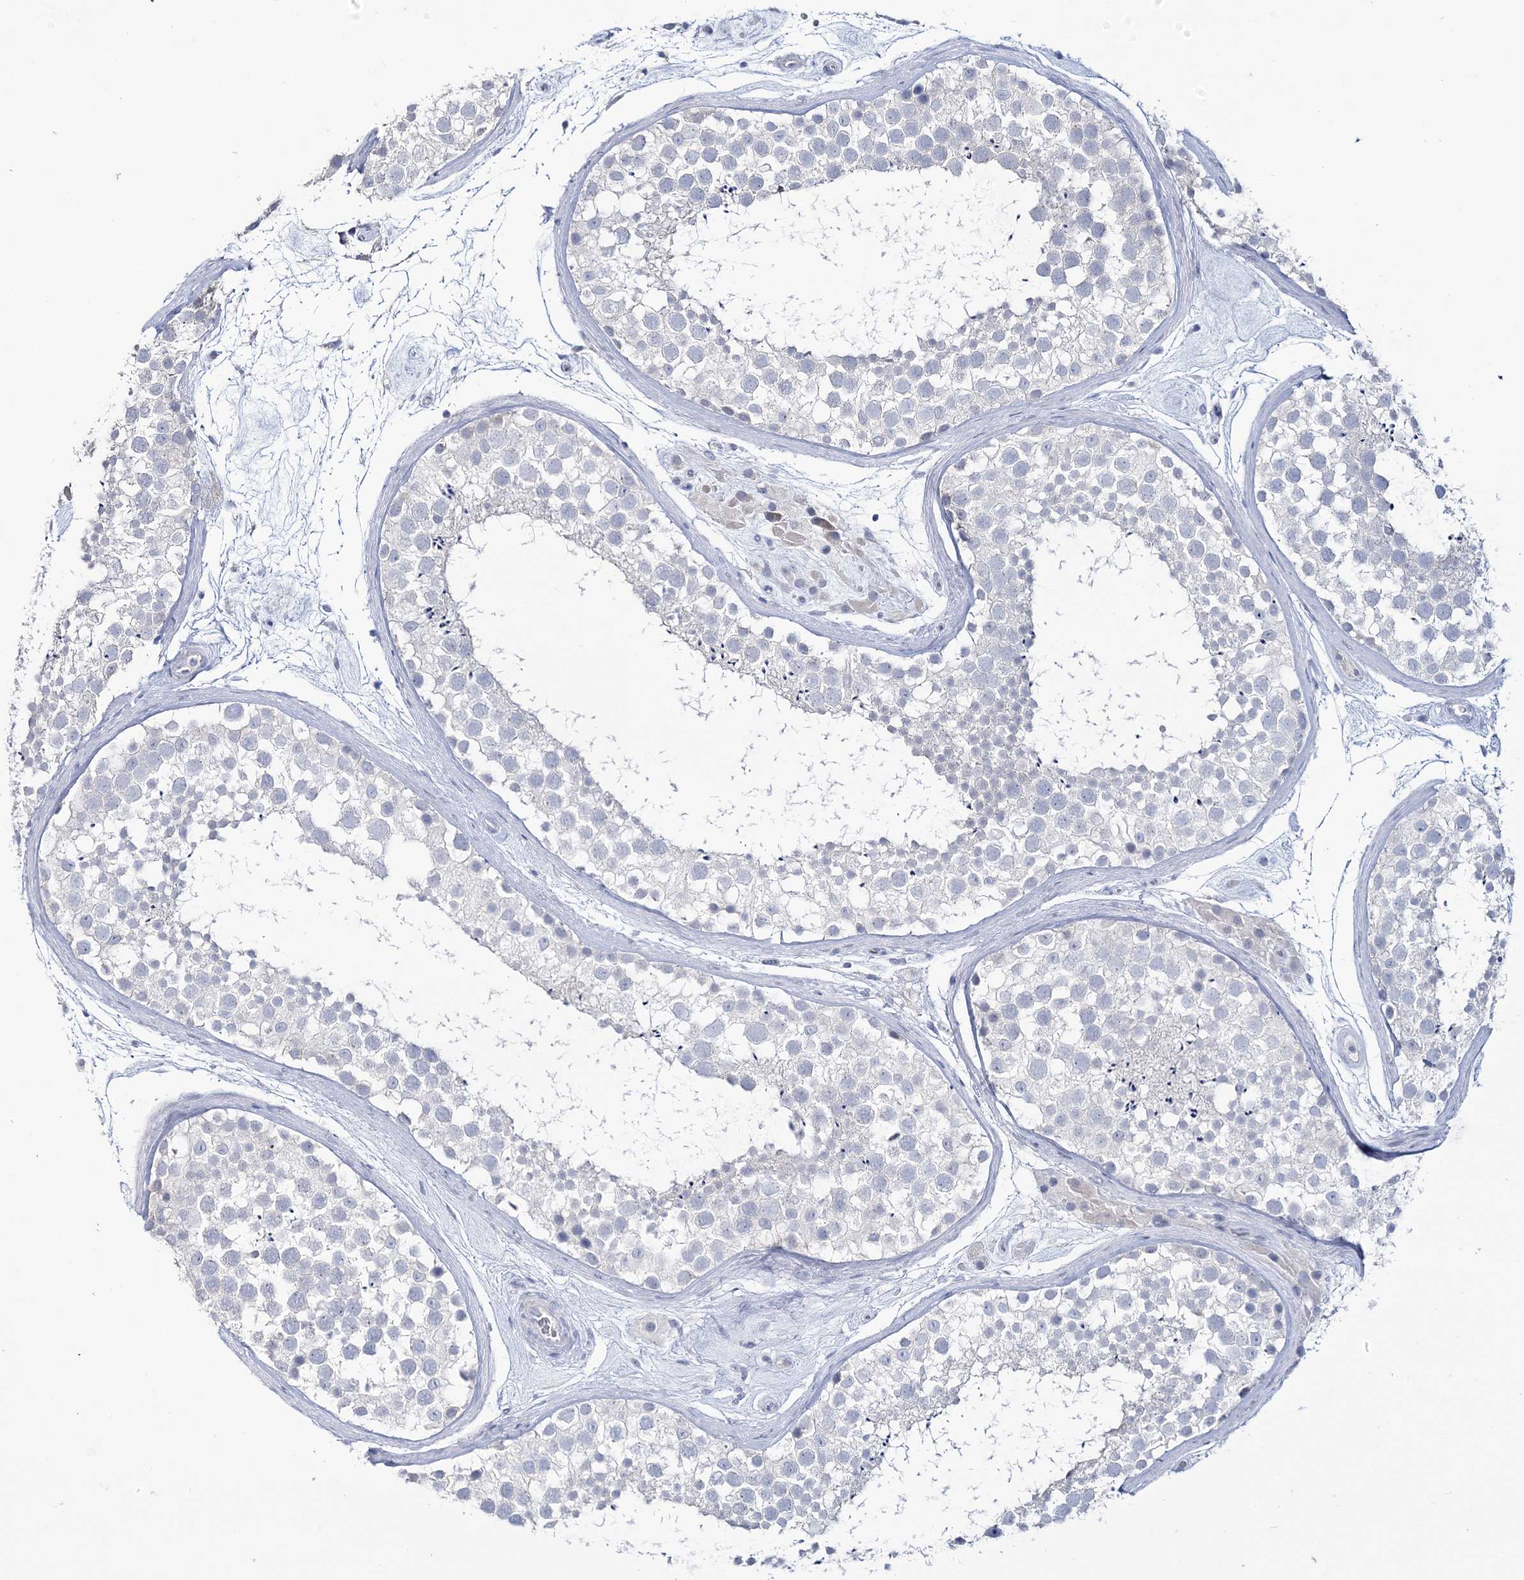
{"staining": {"intensity": "negative", "quantity": "none", "location": "none"}, "tissue": "testis", "cell_type": "Cells in seminiferous ducts", "image_type": "normal", "snomed": [{"axis": "morphology", "description": "Normal tissue, NOS"}, {"axis": "topography", "description": "Testis"}], "caption": "Testis stained for a protein using IHC exhibits no expression cells in seminiferous ducts.", "gene": "CYP3A4", "patient": {"sex": "male", "age": 46}}